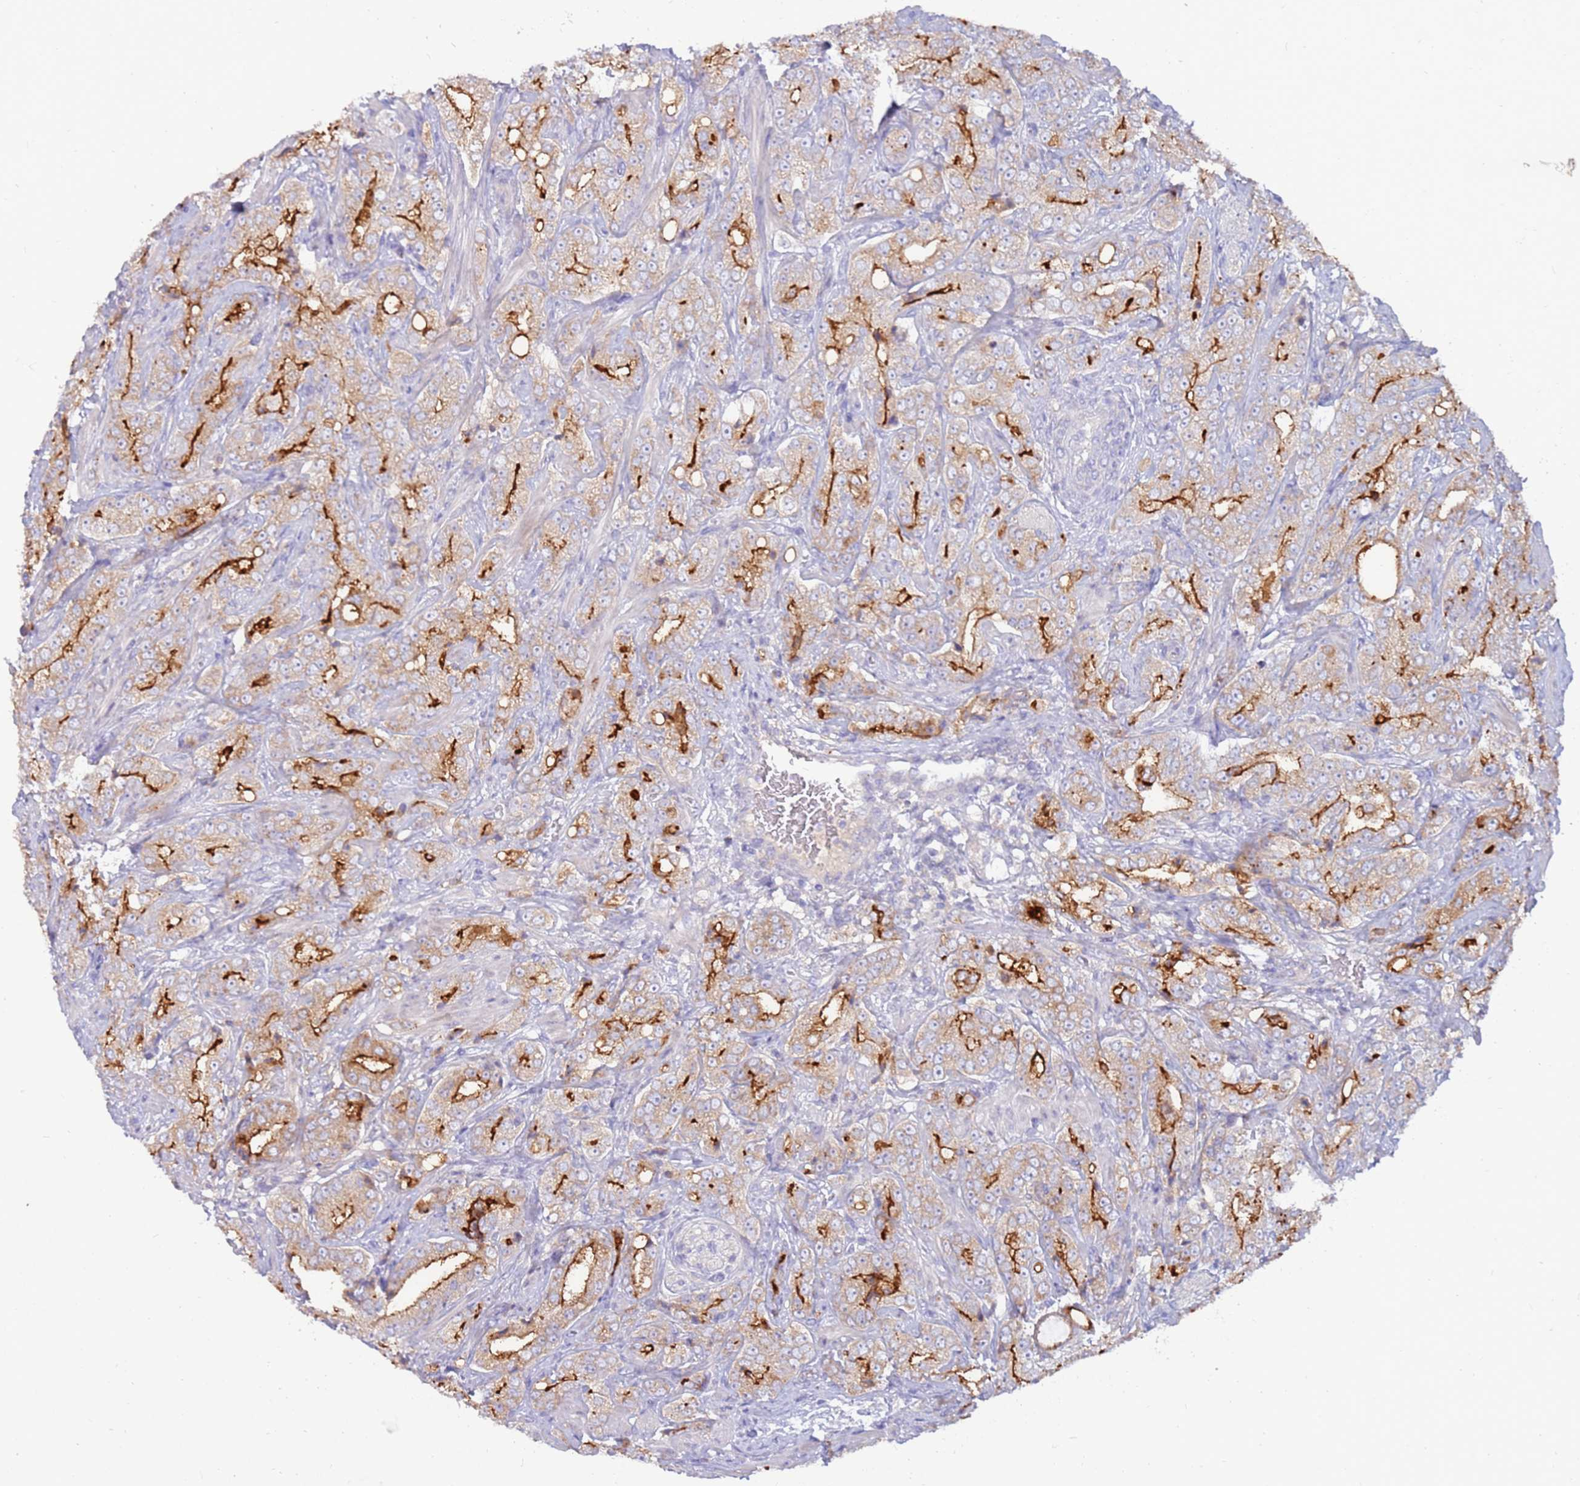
{"staining": {"intensity": "moderate", "quantity": "25%-75%", "location": "cytoplasmic/membranous"}, "tissue": "prostate cancer", "cell_type": "Tumor cells", "image_type": "cancer", "snomed": [{"axis": "morphology", "description": "Adenocarcinoma, Low grade"}, {"axis": "topography", "description": "Prostate"}], "caption": "Prostate cancer stained with immunohistochemistry (IHC) shows moderate cytoplasmic/membranous staining in about 25%-75% of tumor cells.", "gene": "SLC44A4", "patient": {"sex": "male", "age": 67}}